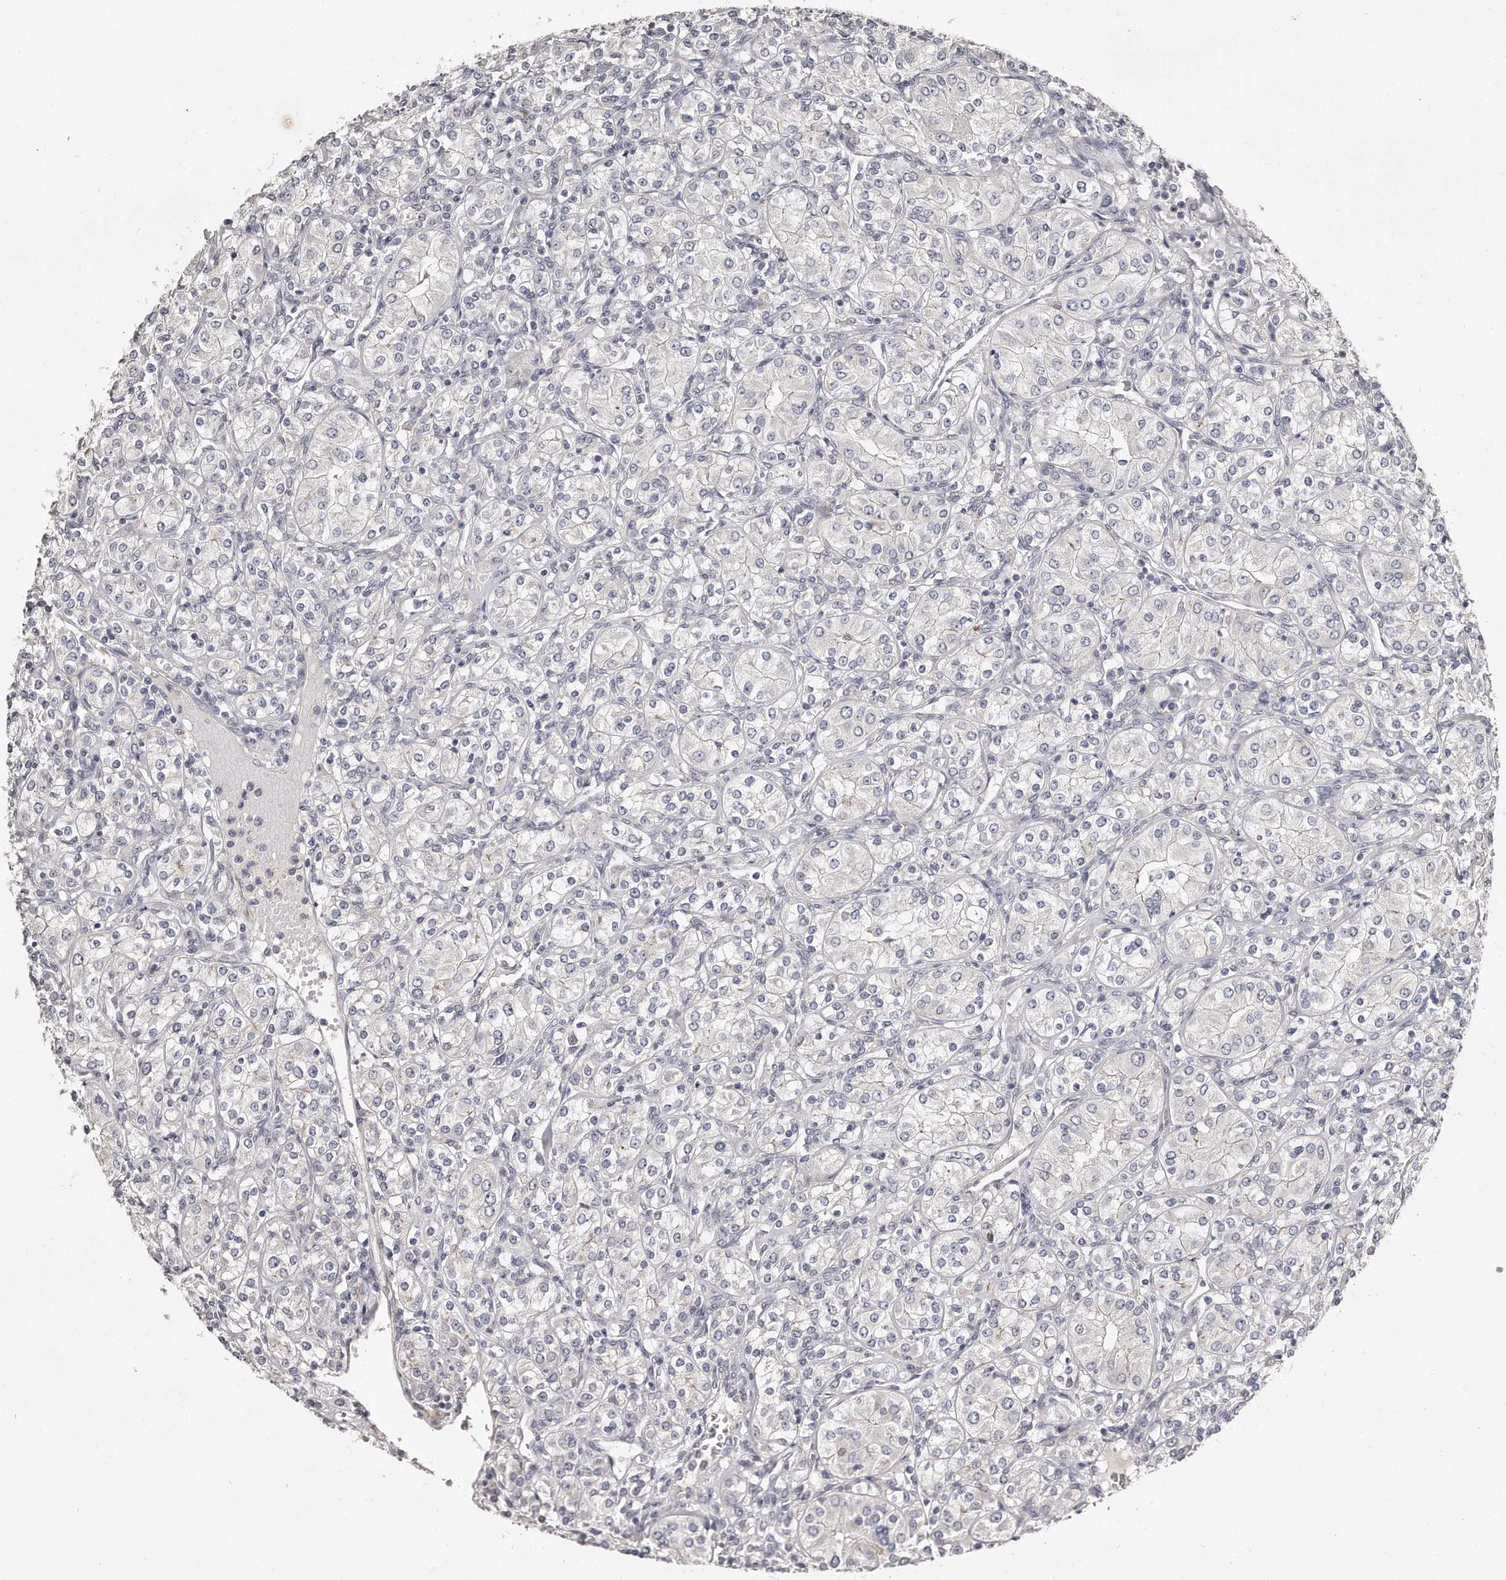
{"staining": {"intensity": "negative", "quantity": "none", "location": "none"}, "tissue": "renal cancer", "cell_type": "Tumor cells", "image_type": "cancer", "snomed": [{"axis": "morphology", "description": "Adenocarcinoma, NOS"}, {"axis": "topography", "description": "Kidney"}], "caption": "IHC image of neoplastic tissue: renal adenocarcinoma stained with DAB (3,3'-diaminobenzidine) reveals no significant protein staining in tumor cells.", "gene": "LMOD1", "patient": {"sex": "male", "age": 77}}